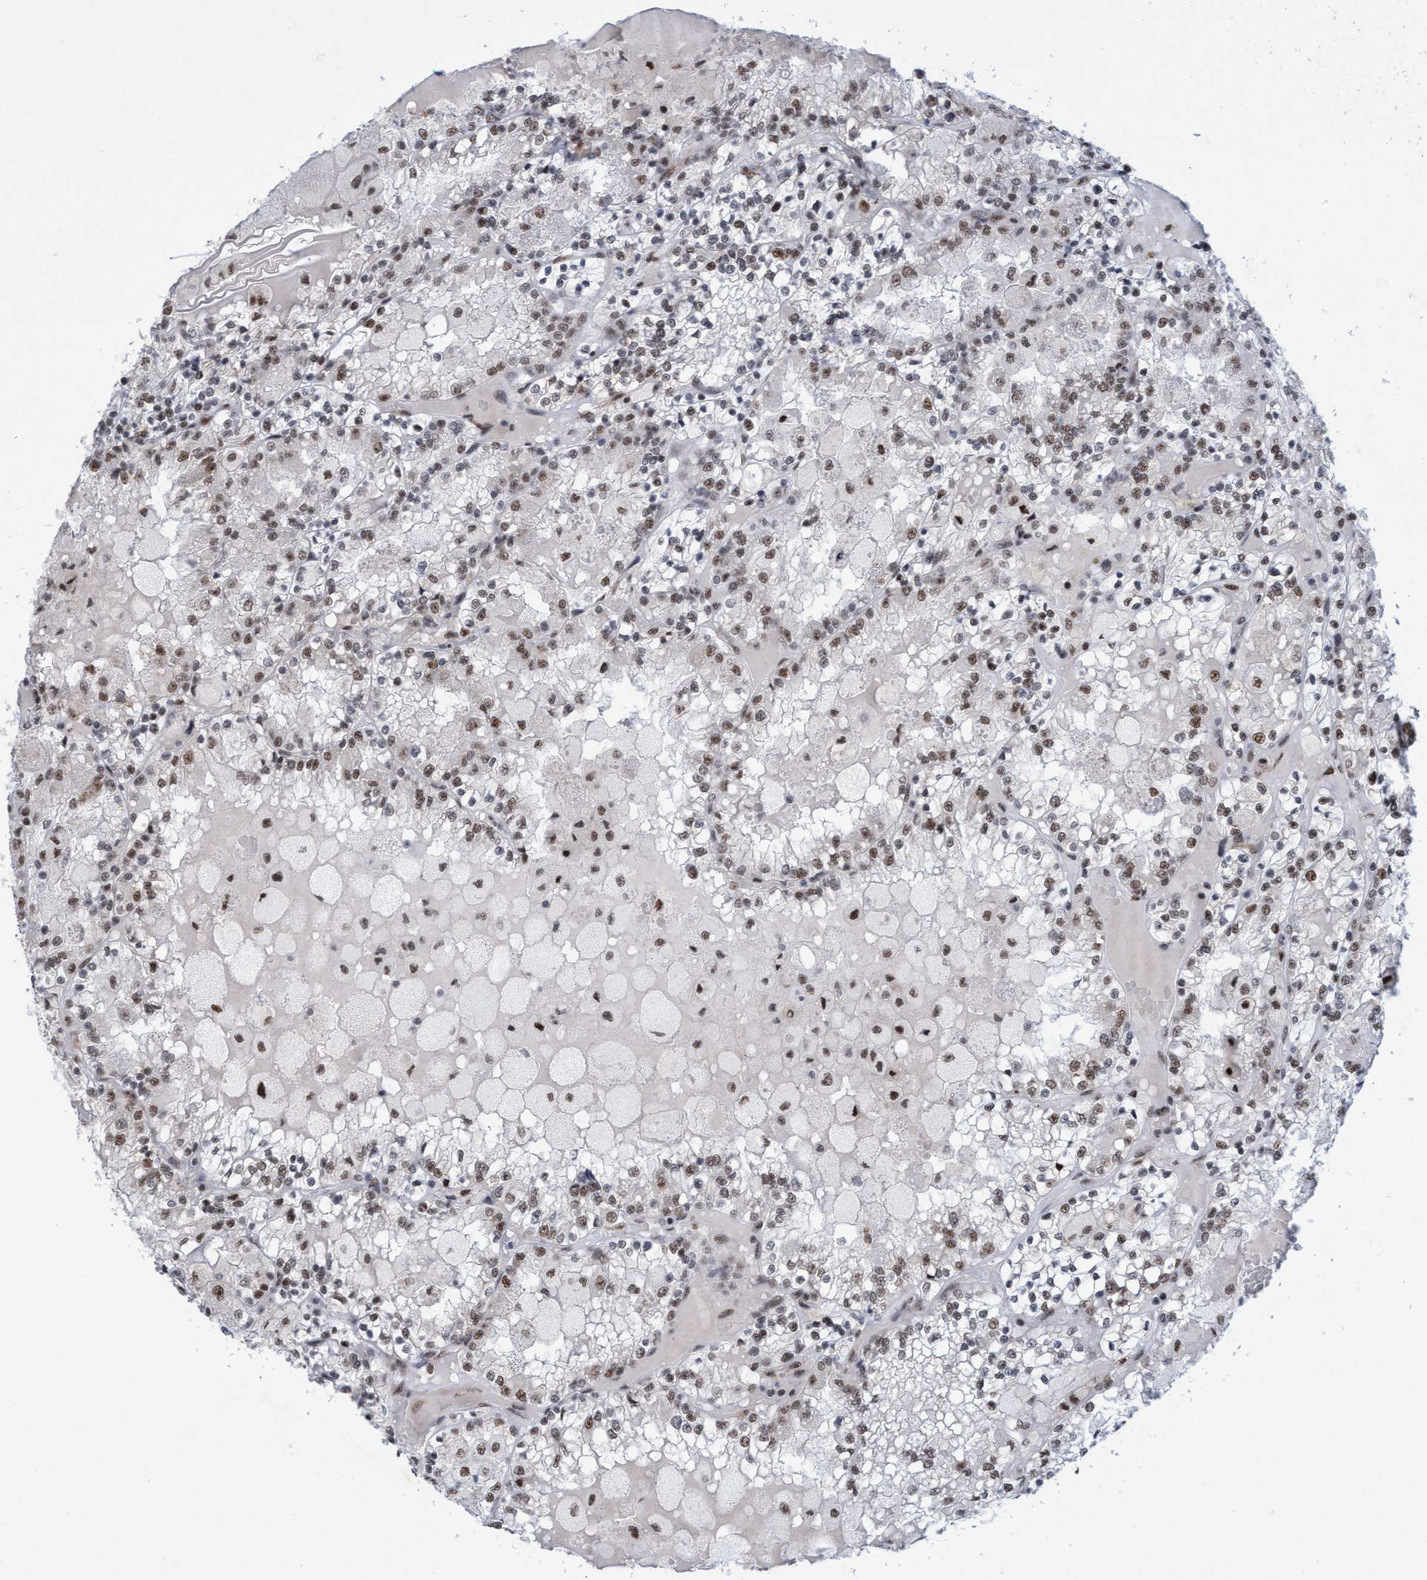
{"staining": {"intensity": "moderate", "quantity": ">75%", "location": "nuclear"}, "tissue": "renal cancer", "cell_type": "Tumor cells", "image_type": "cancer", "snomed": [{"axis": "morphology", "description": "Adenocarcinoma, NOS"}, {"axis": "topography", "description": "Kidney"}], "caption": "Human renal cancer (adenocarcinoma) stained with a brown dye shows moderate nuclear positive positivity in about >75% of tumor cells.", "gene": "GLT6D1", "patient": {"sex": "female", "age": 56}}